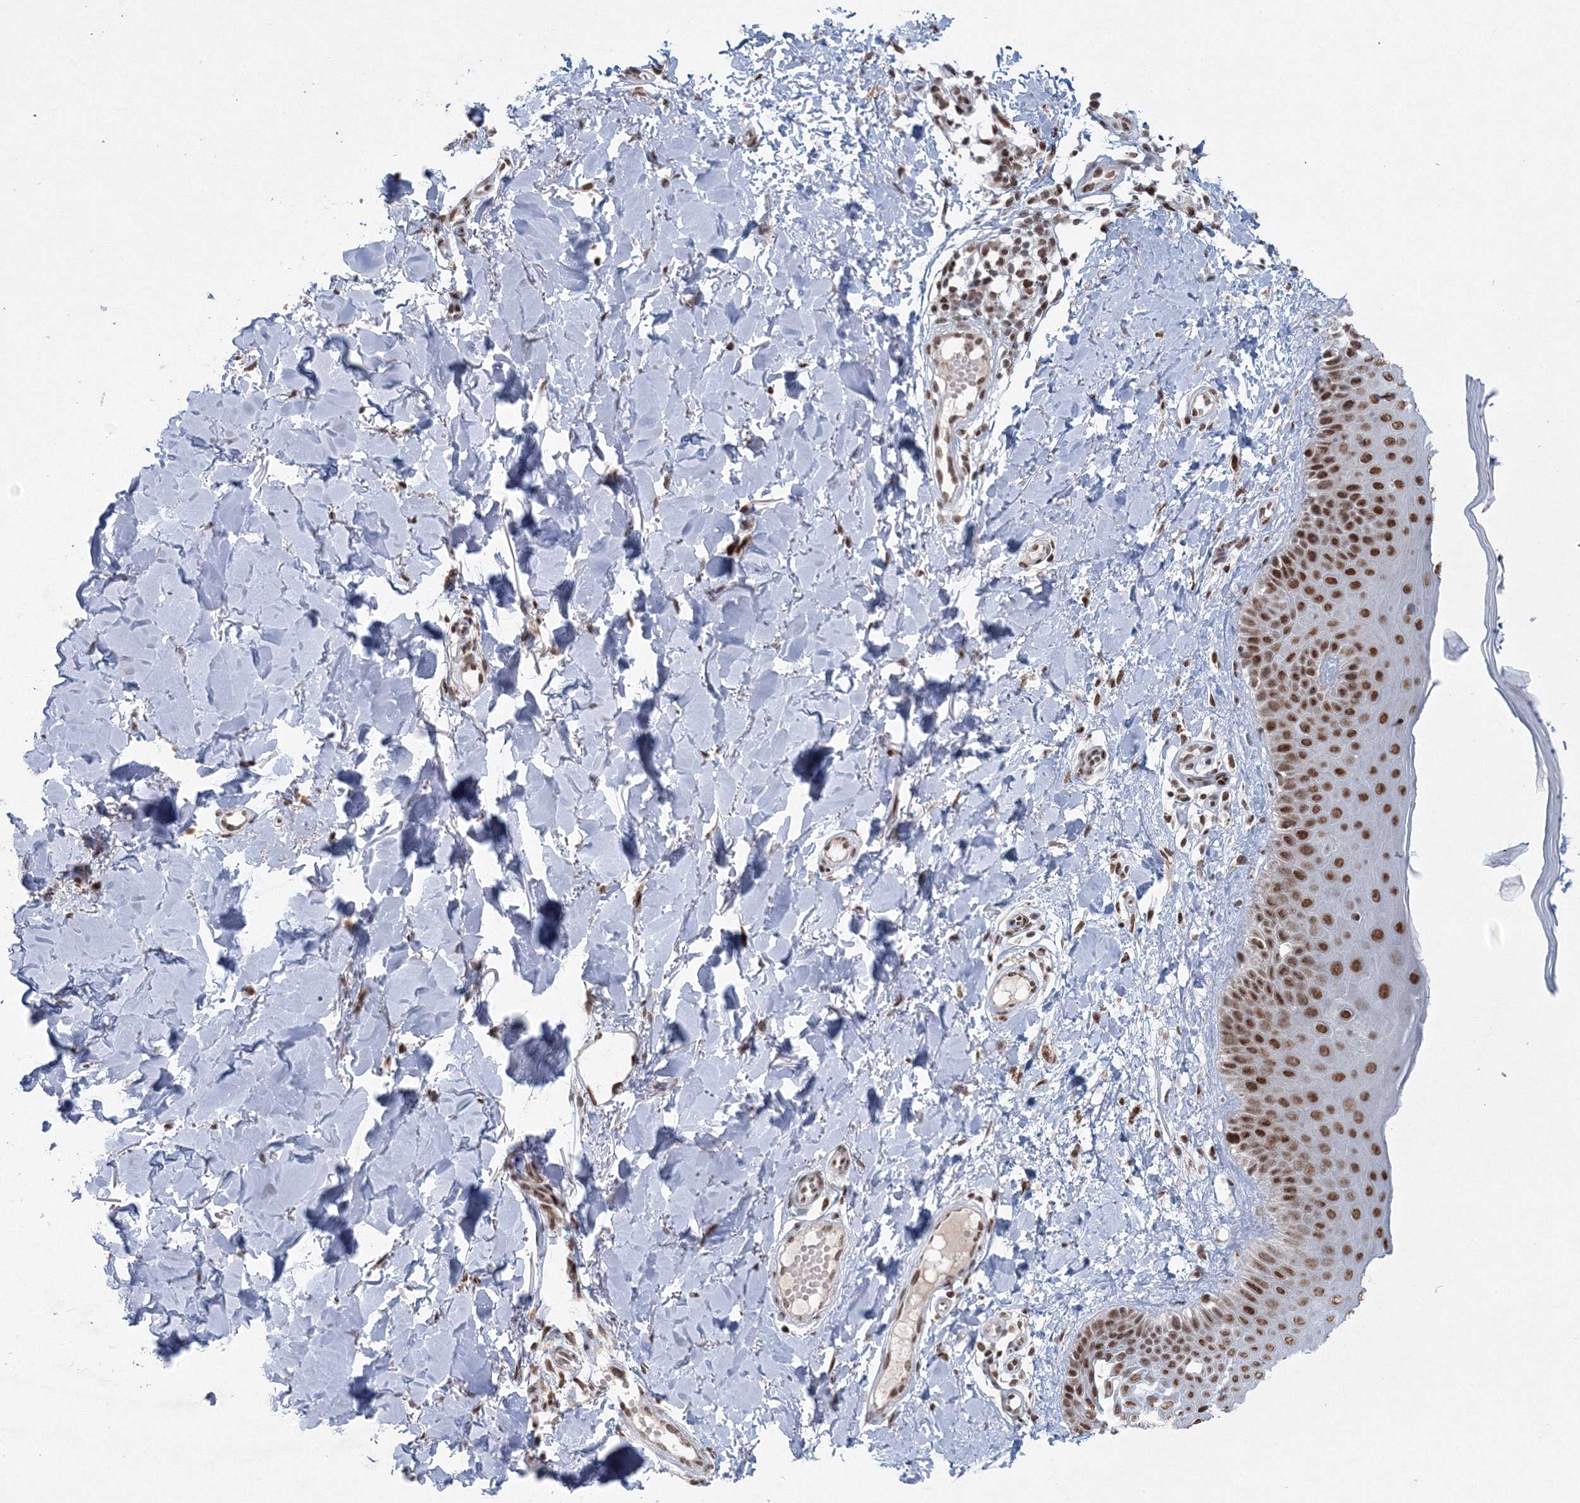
{"staining": {"intensity": "strong", "quantity": ">75%", "location": "nuclear"}, "tissue": "skin", "cell_type": "Fibroblasts", "image_type": "normal", "snomed": [{"axis": "morphology", "description": "Normal tissue, NOS"}, {"axis": "topography", "description": "Skin"}], "caption": "A high-resolution histopathology image shows immunohistochemistry (IHC) staining of unremarkable skin, which displays strong nuclear expression in approximately >75% of fibroblasts.", "gene": "C3orf33", "patient": {"sex": "male", "age": 52}}